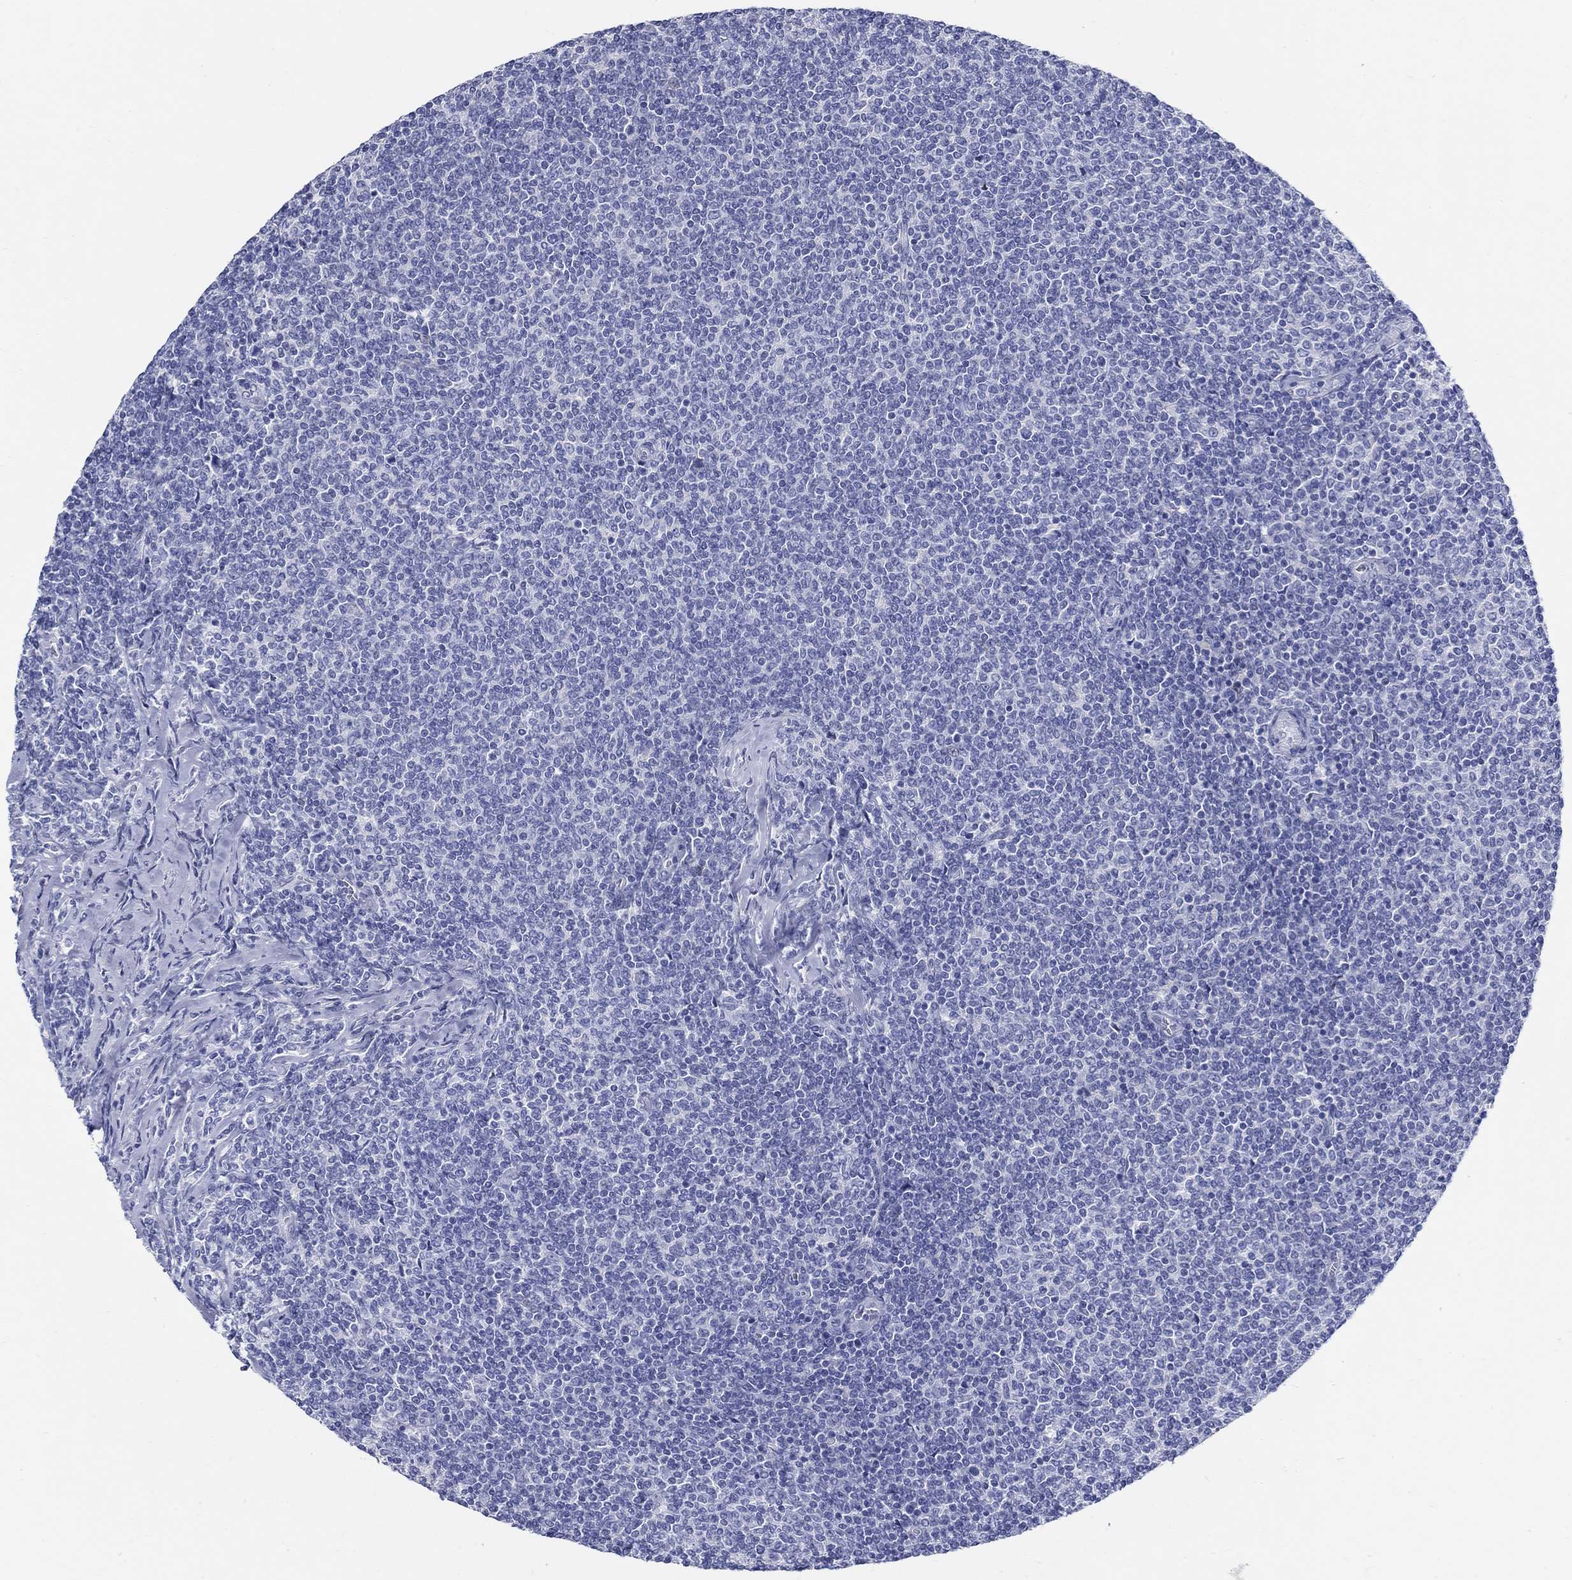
{"staining": {"intensity": "negative", "quantity": "none", "location": "none"}, "tissue": "lymphoma", "cell_type": "Tumor cells", "image_type": "cancer", "snomed": [{"axis": "morphology", "description": "Malignant lymphoma, non-Hodgkin's type, Low grade"}, {"axis": "topography", "description": "Lymph node"}], "caption": "Immunohistochemistry (IHC) of human lymphoma reveals no staining in tumor cells.", "gene": "CRYGS", "patient": {"sex": "male", "age": 52}}